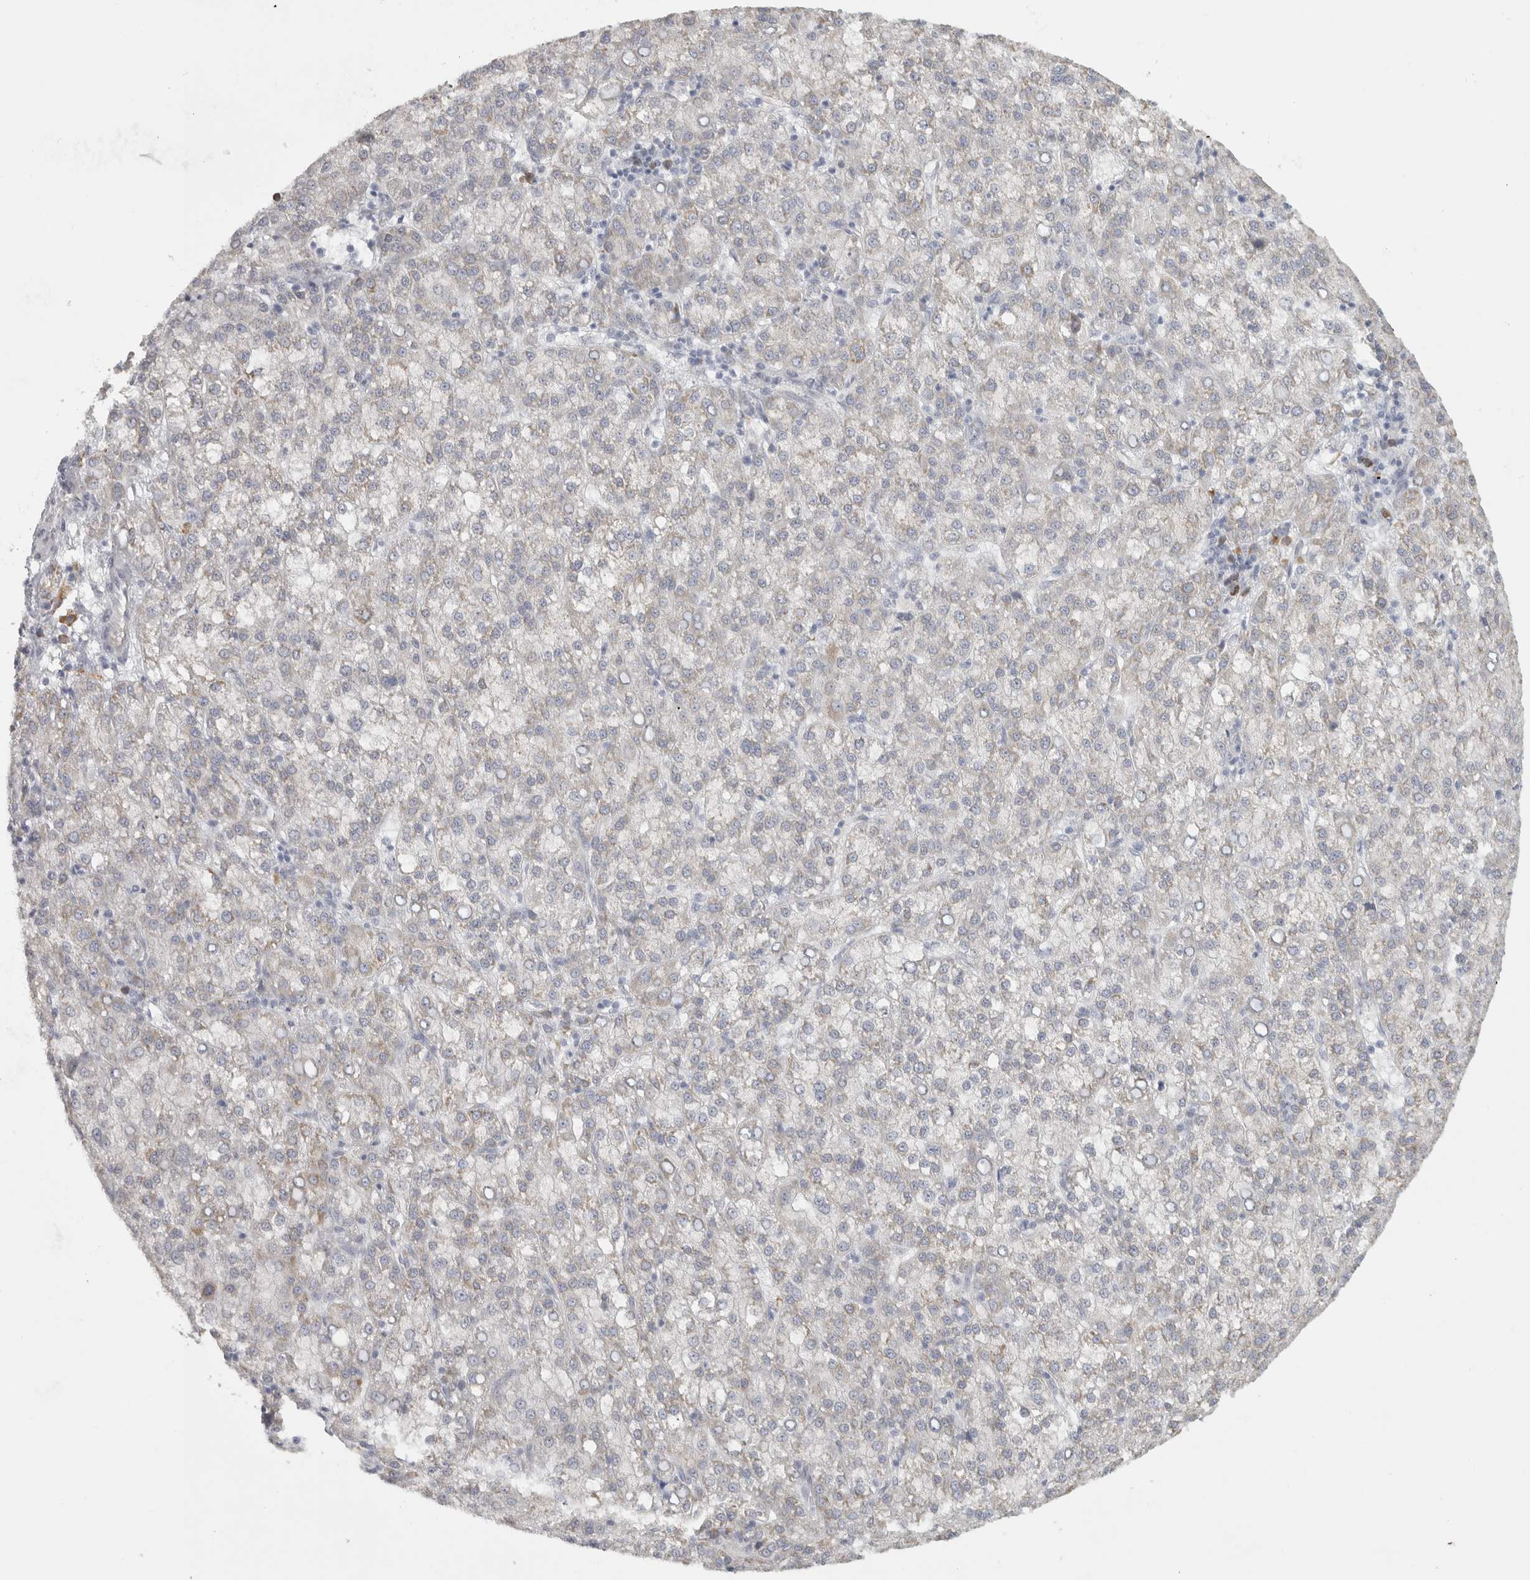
{"staining": {"intensity": "negative", "quantity": "none", "location": "none"}, "tissue": "liver cancer", "cell_type": "Tumor cells", "image_type": "cancer", "snomed": [{"axis": "morphology", "description": "Carcinoma, Hepatocellular, NOS"}, {"axis": "topography", "description": "Liver"}], "caption": "There is no significant expression in tumor cells of hepatocellular carcinoma (liver).", "gene": "OSTN", "patient": {"sex": "female", "age": 58}}